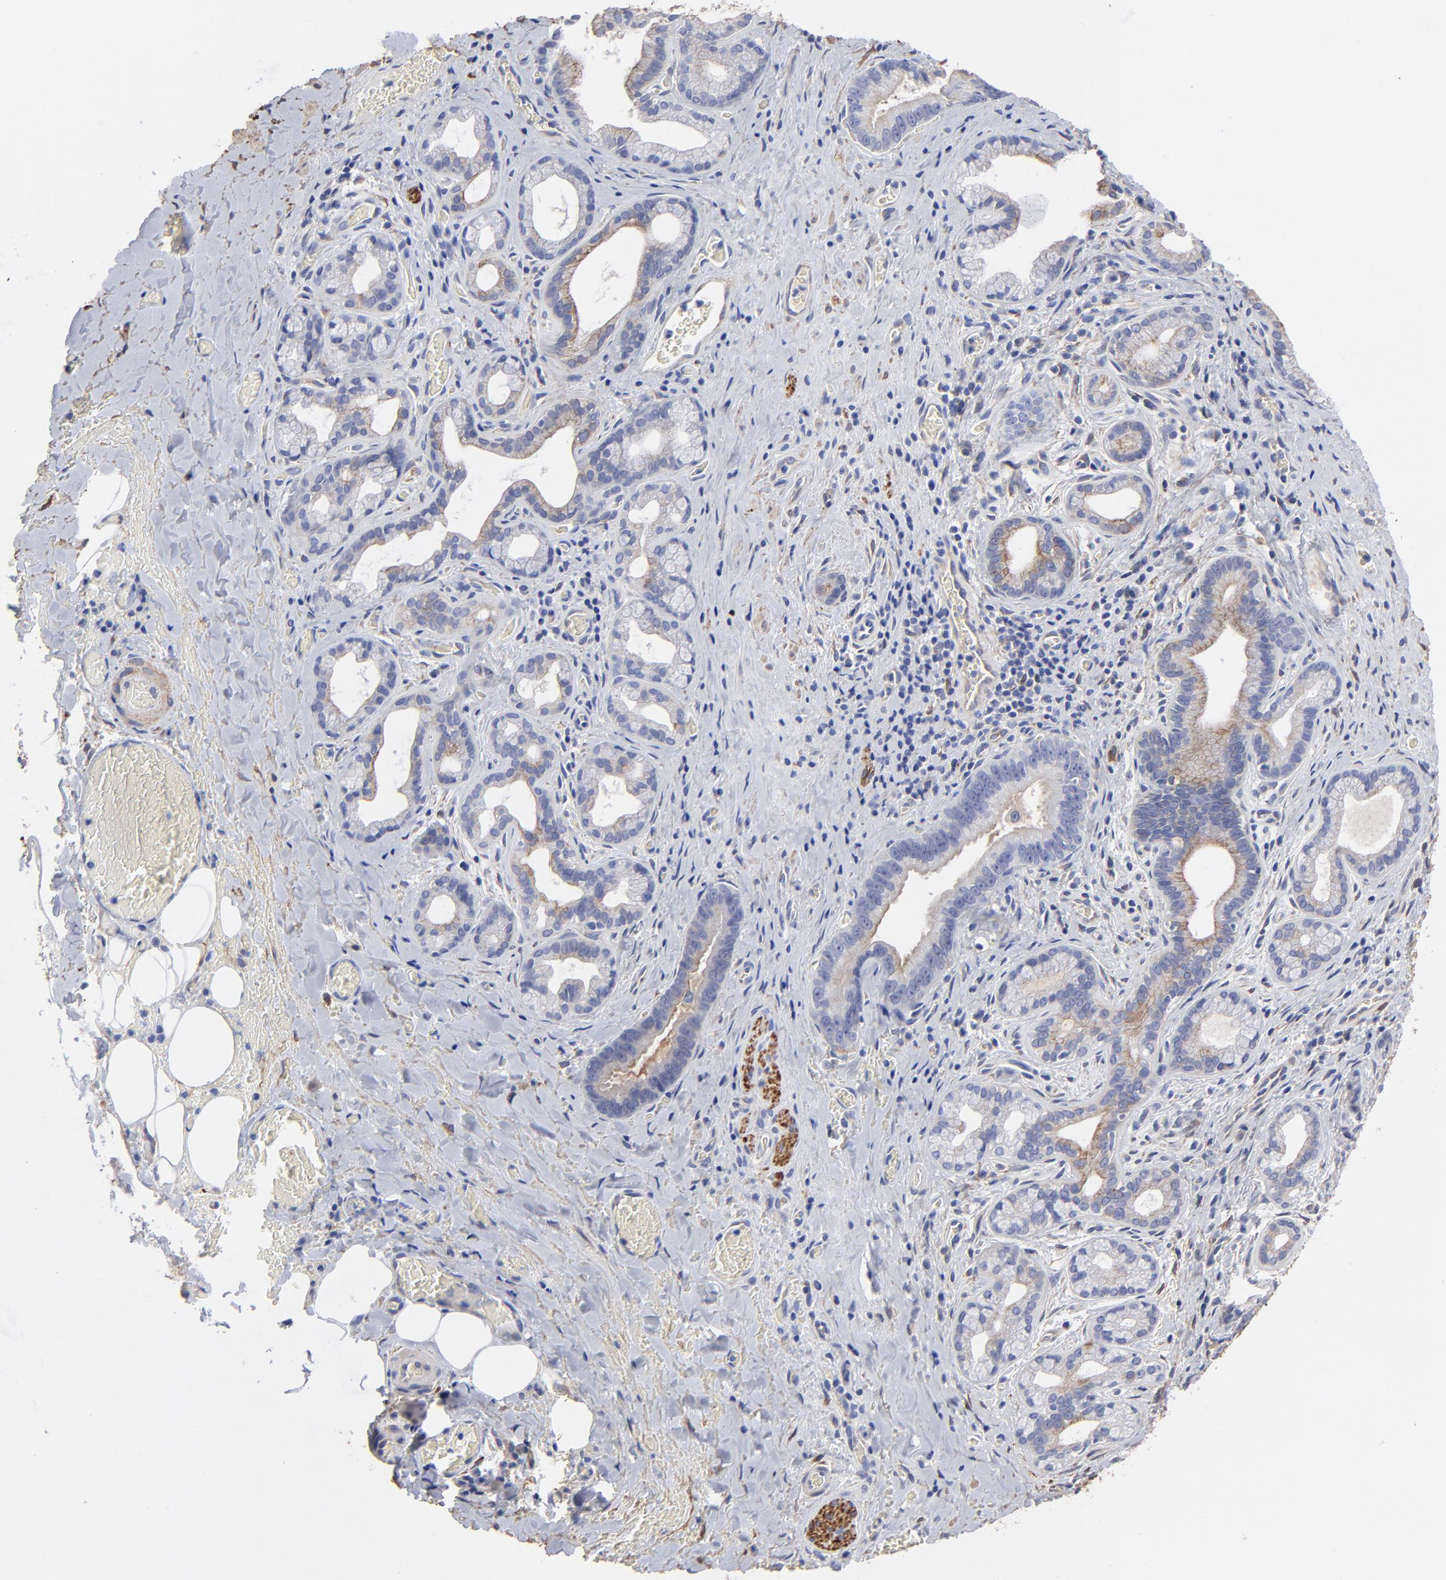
{"staining": {"intensity": "negative", "quantity": "none", "location": "none"}, "tissue": "liver cancer", "cell_type": "Tumor cells", "image_type": "cancer", "snomed": [{"axis": "morphology", "description": "Cholangiocarcinoma"}, {"axis": "topography", "description": "Liver"}], "caption": "High power microscopy image of an immunohistochemistry photomicrograph of liver cholangiocarcinoma, revealing no significant staining in tumor cells.", "gene": "CILP", "patient": {"sex": "female", "age": 55}}